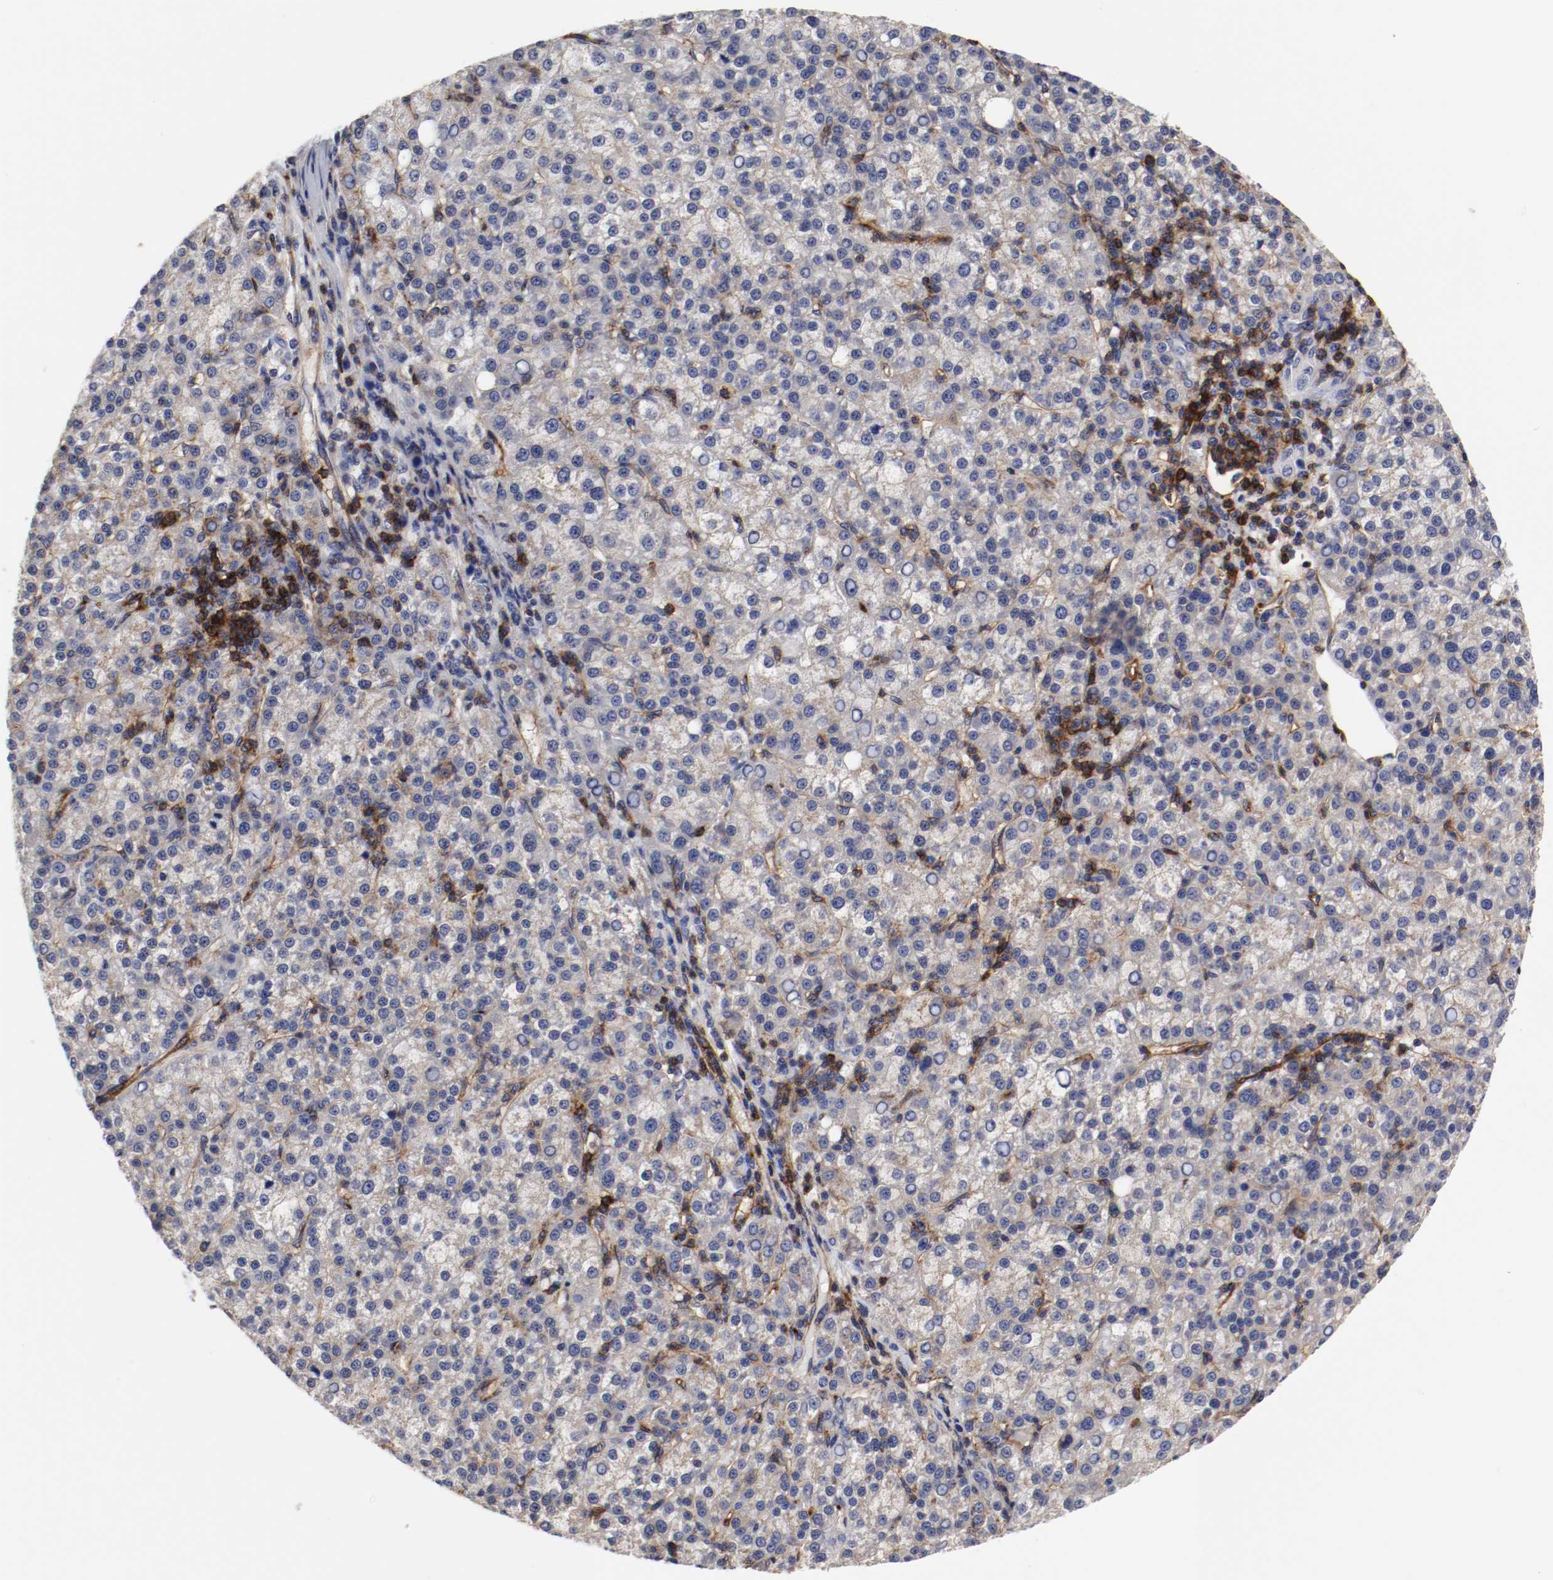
{"staining": {"intensity": "weak", "quantity": "<25%", "location": "cytoplasmic/membranous"}, "tissue": "liver cancer", "cell_type": "Tumor cells", "image_type": "cancer", "snomed": [{"axis": "morphology", "description": "Carcinoma, Hepatocellular, NOS"}, {"axis": "topography", "description": "Liver"}], "caption": "Immunohistochemical staining of human liver hepatocellular carcinoma demonstrates no significant expression in tumor cells. (Brightfield microscopy of DAB immunohistochemistry (IHC) at high magnification).", "gene": "IFITM1", "patient": {"sex": "female", "age": 58}}